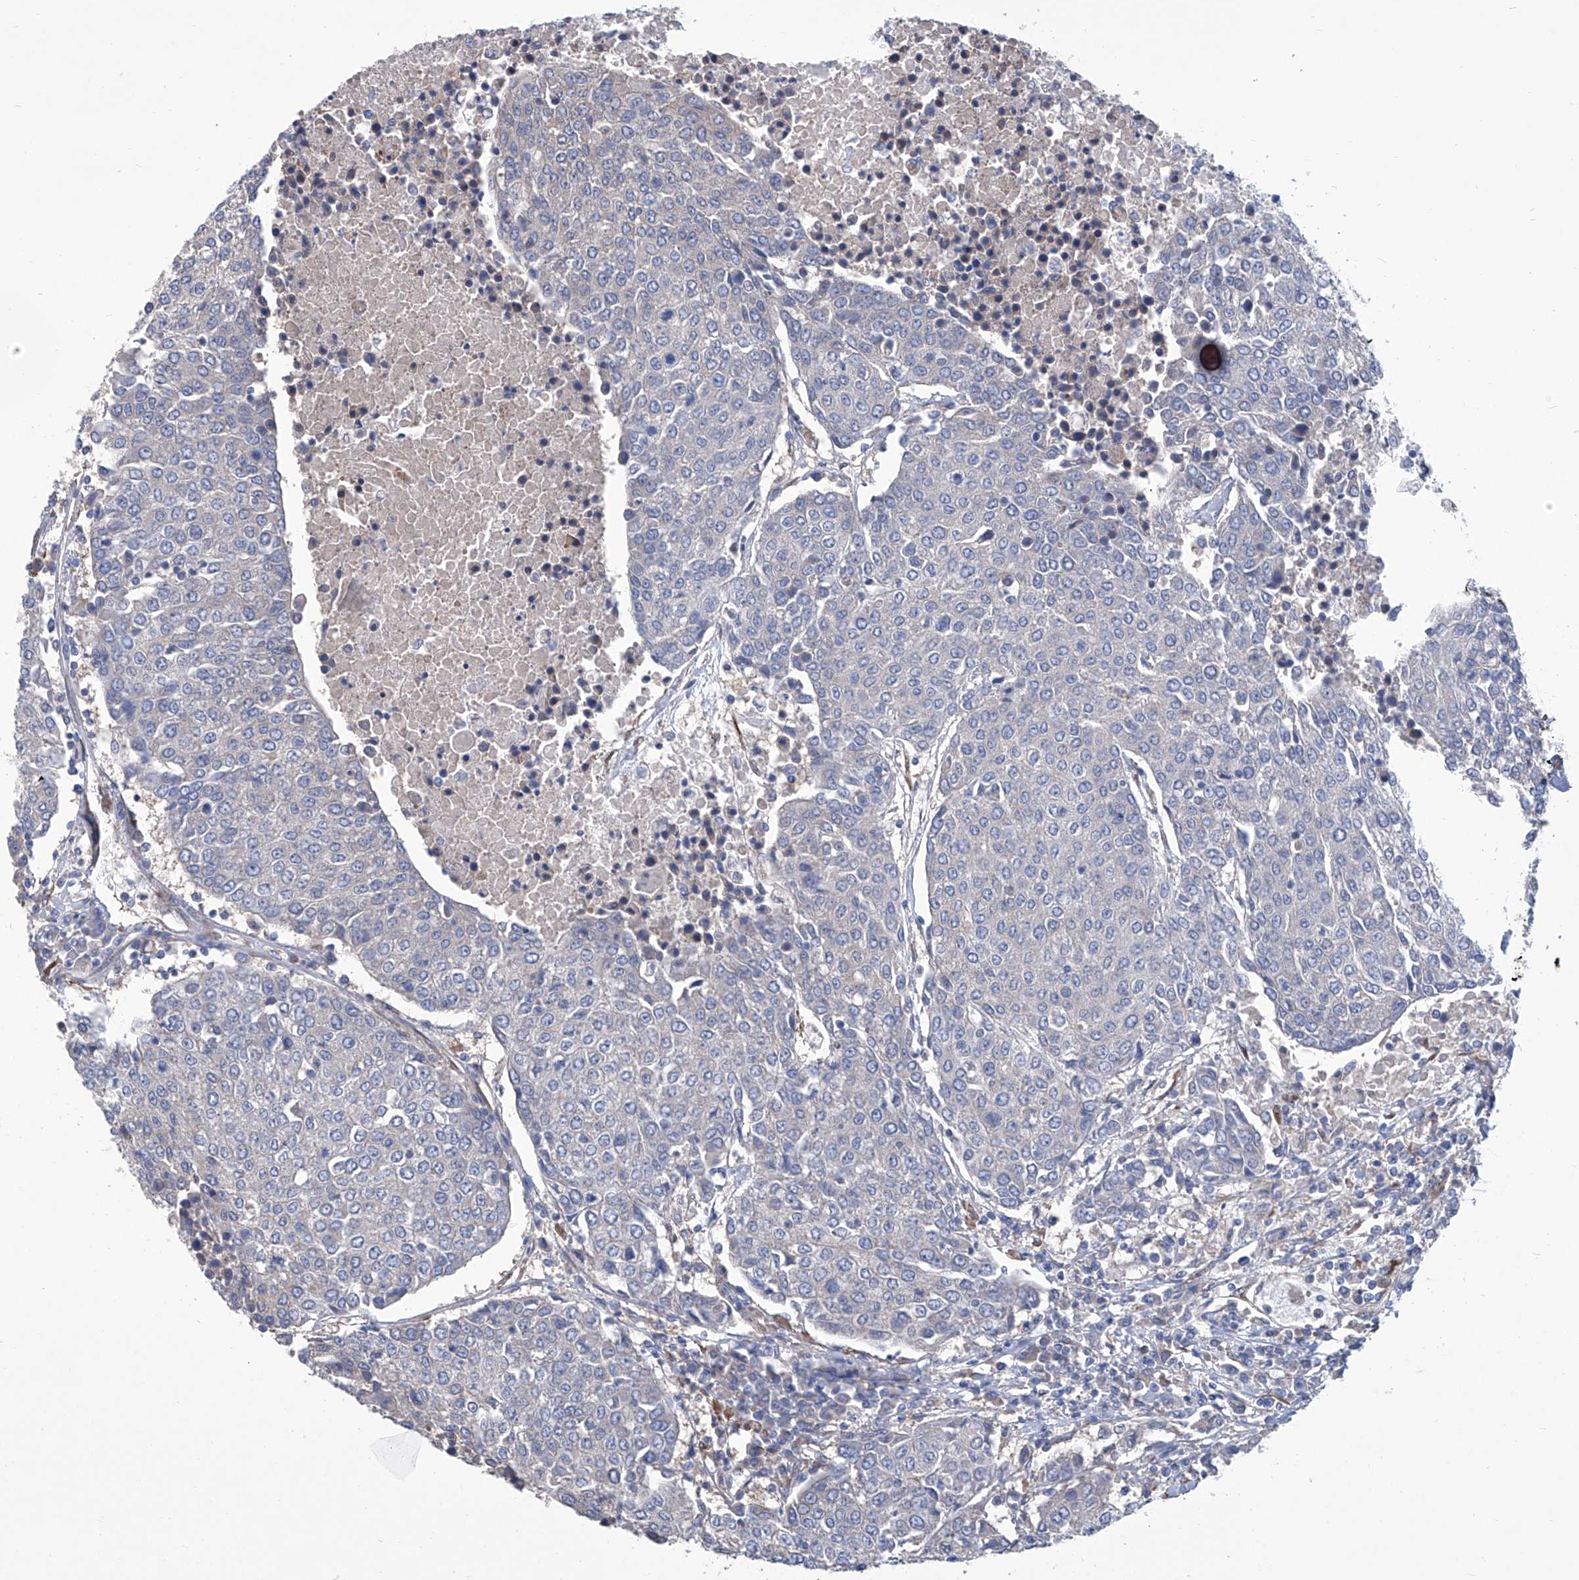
{"staining": {"intensity": "negative", "quantity": "none", "location": "none"}, "tissue": "urothelial cancer", "cell_type": "Tumor cells", "image_type": "cancer", "snomed": [{"axis": "morphology", "description": "Urothelial carcinoma, High grade"}, {"axis": "topography", "description": "Urinary bladder"}], "caption": "There is no significant positivity in tumor cells of urothelial cancer.", "gene": "SMS", "patient": {"sex": "female", "age": 85}}